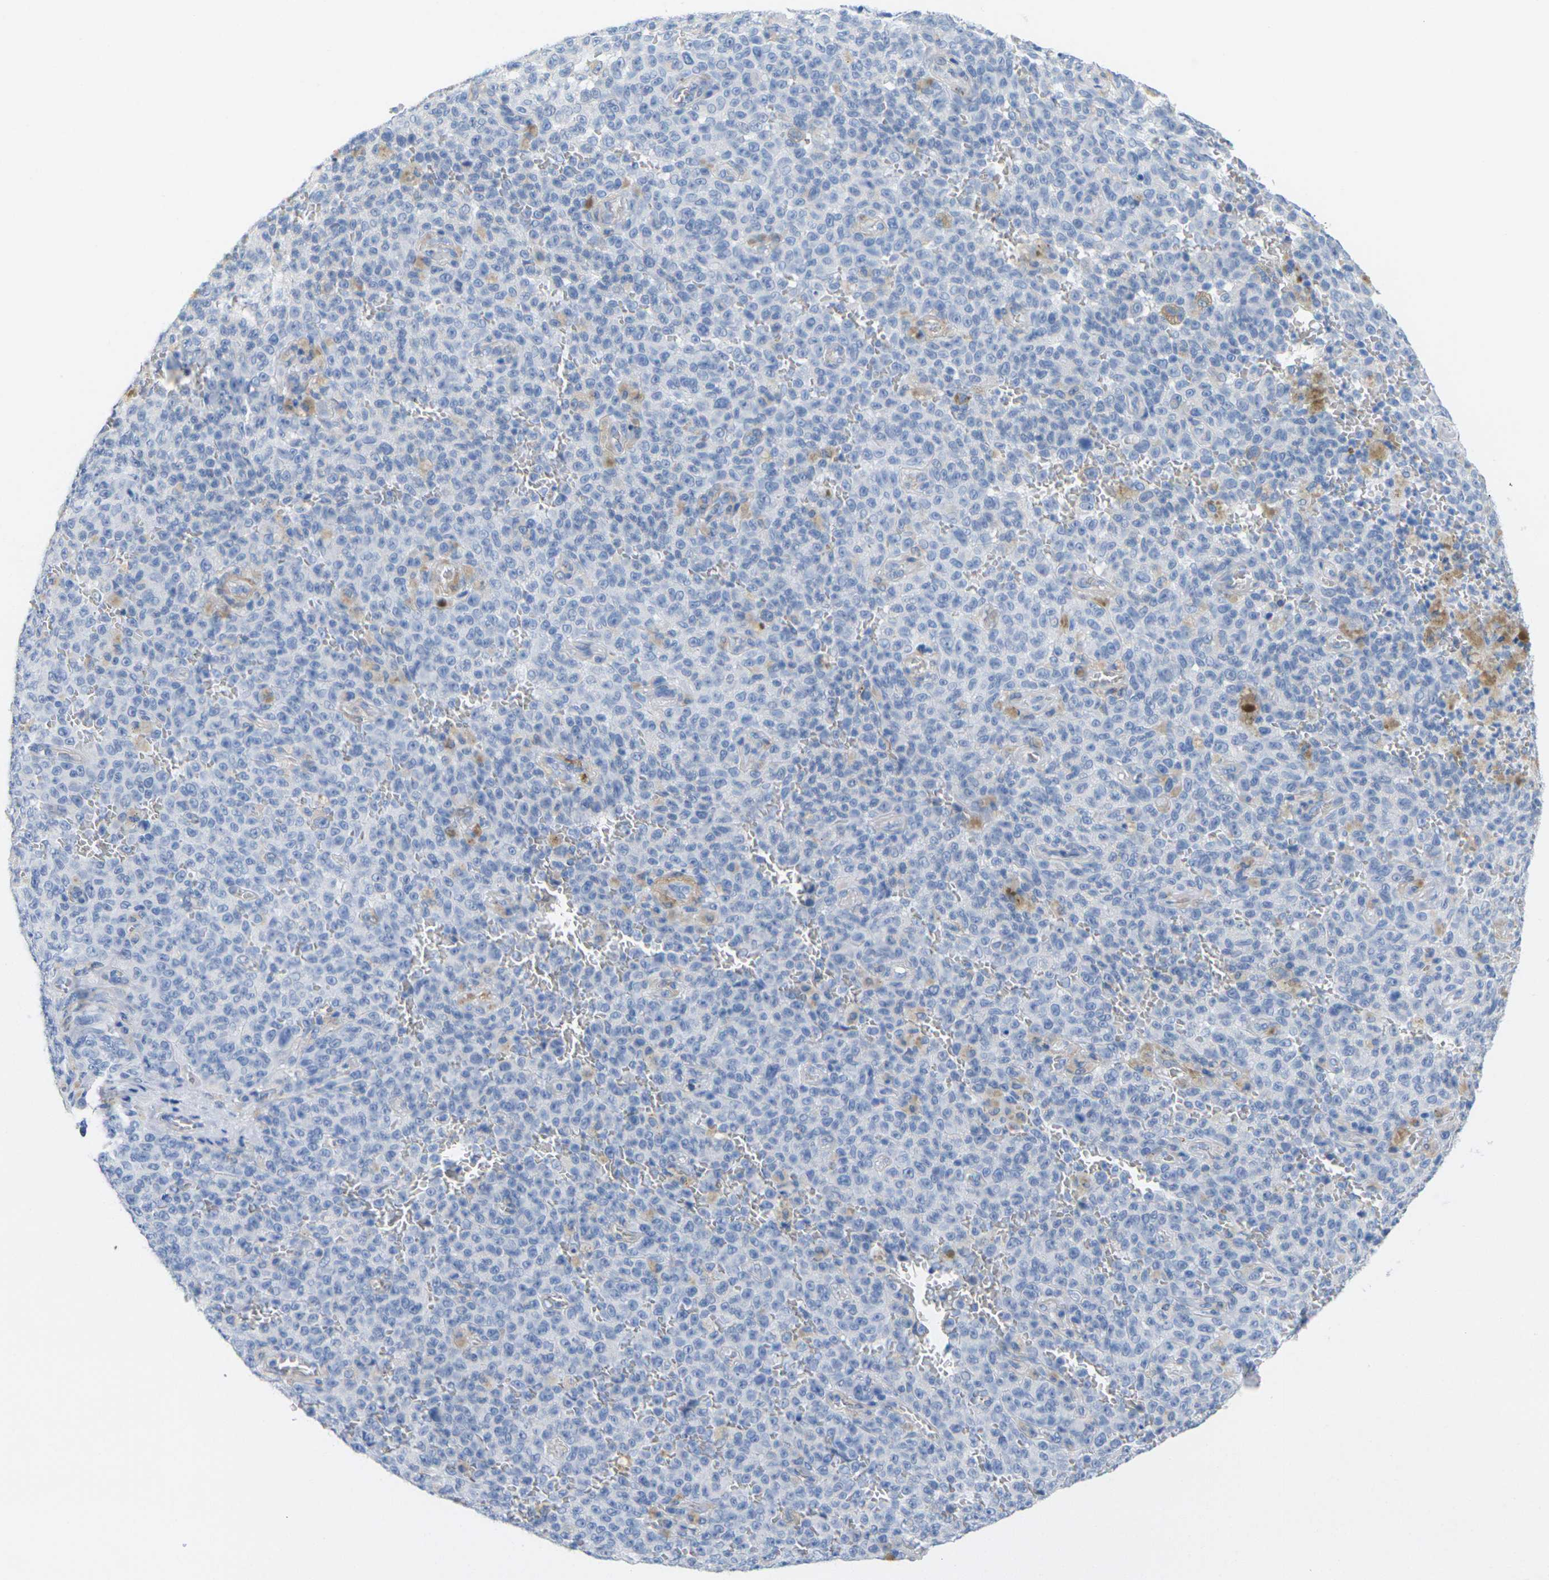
{"staining": {"intensity": "negative", "quantity": "none", "location": "none"}, "tissue": "melanoma", "cell_type": "Tumor cells", "image_type": "cancer", "snomed": [{"axis": "morphology", "description": "Malignant melanoma, NOS"}, {"axis": "topography", "description": "Skin"}], "caption": "A photomicrograph of malignant melanoma stained for a protein exhibits no brown staining in tumor cells. The staining is performed using DAB brown chromogen with nuclei counter-stained in using hematoxylin.", "gene": "CNN1", "patient": {"sex": "female", "age": 82}}